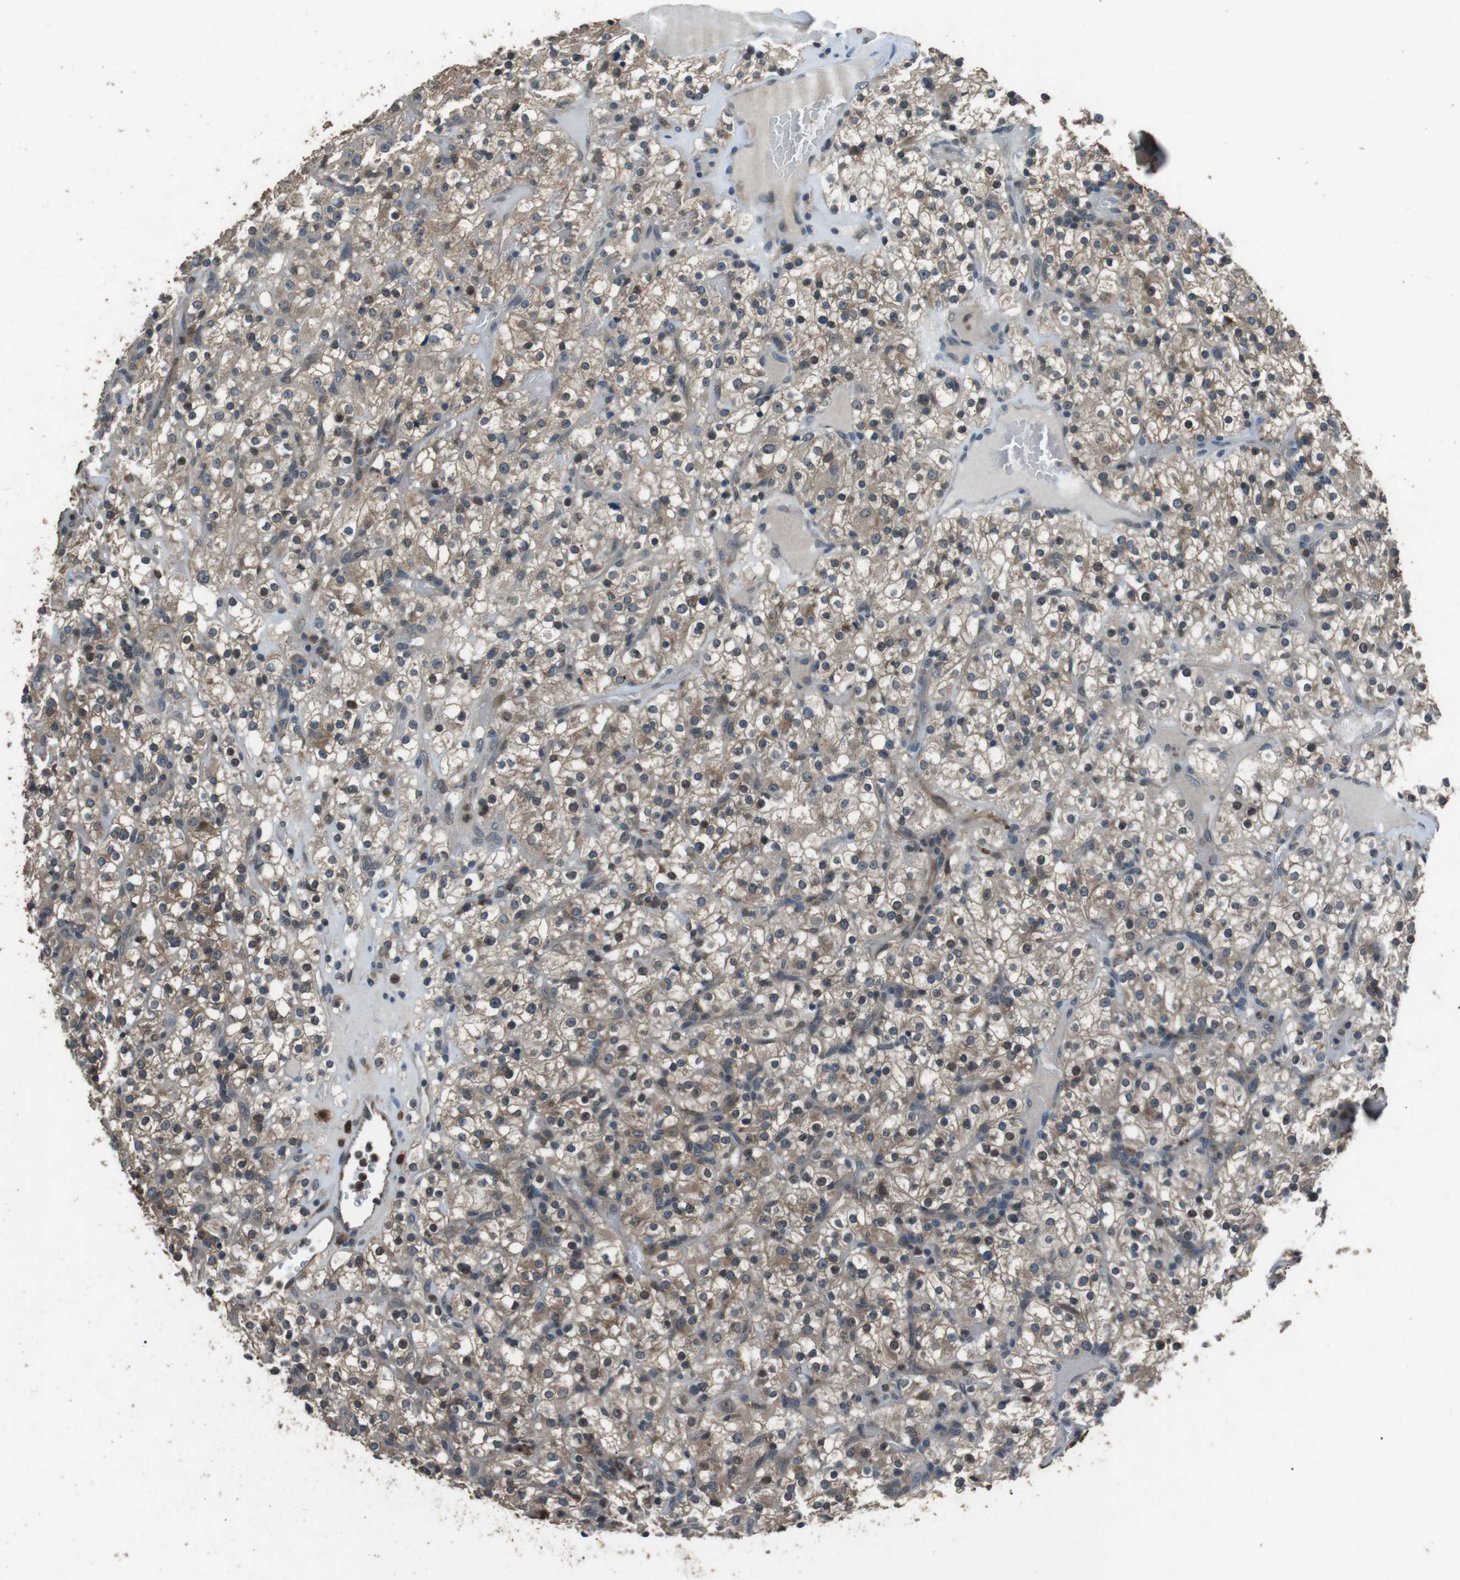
{"staining": {"intensity": "moderate", "quantity": ">75%", "location": "cytoplasmic/membranous"}, "tissue": "renal cancer", "cell_type": "Tumor cells", "image_type": "cancer", "snomed": [{"axis": "morphology", "description": "Normal tissue, NOS"}, {"axis": "morphology", "description": "Adenocarcinoma, NOS"}, {"axis": "topography", "description": "Kidney"}], "caption": "The histopathology image reveals staining of adenocarcinoma (renal), revealing moderate cytoplasmic/membranous protein staining (brown color) within tumor cells.", "gene": "NEK7", "patient": {"sex": "female", "age": 72}}